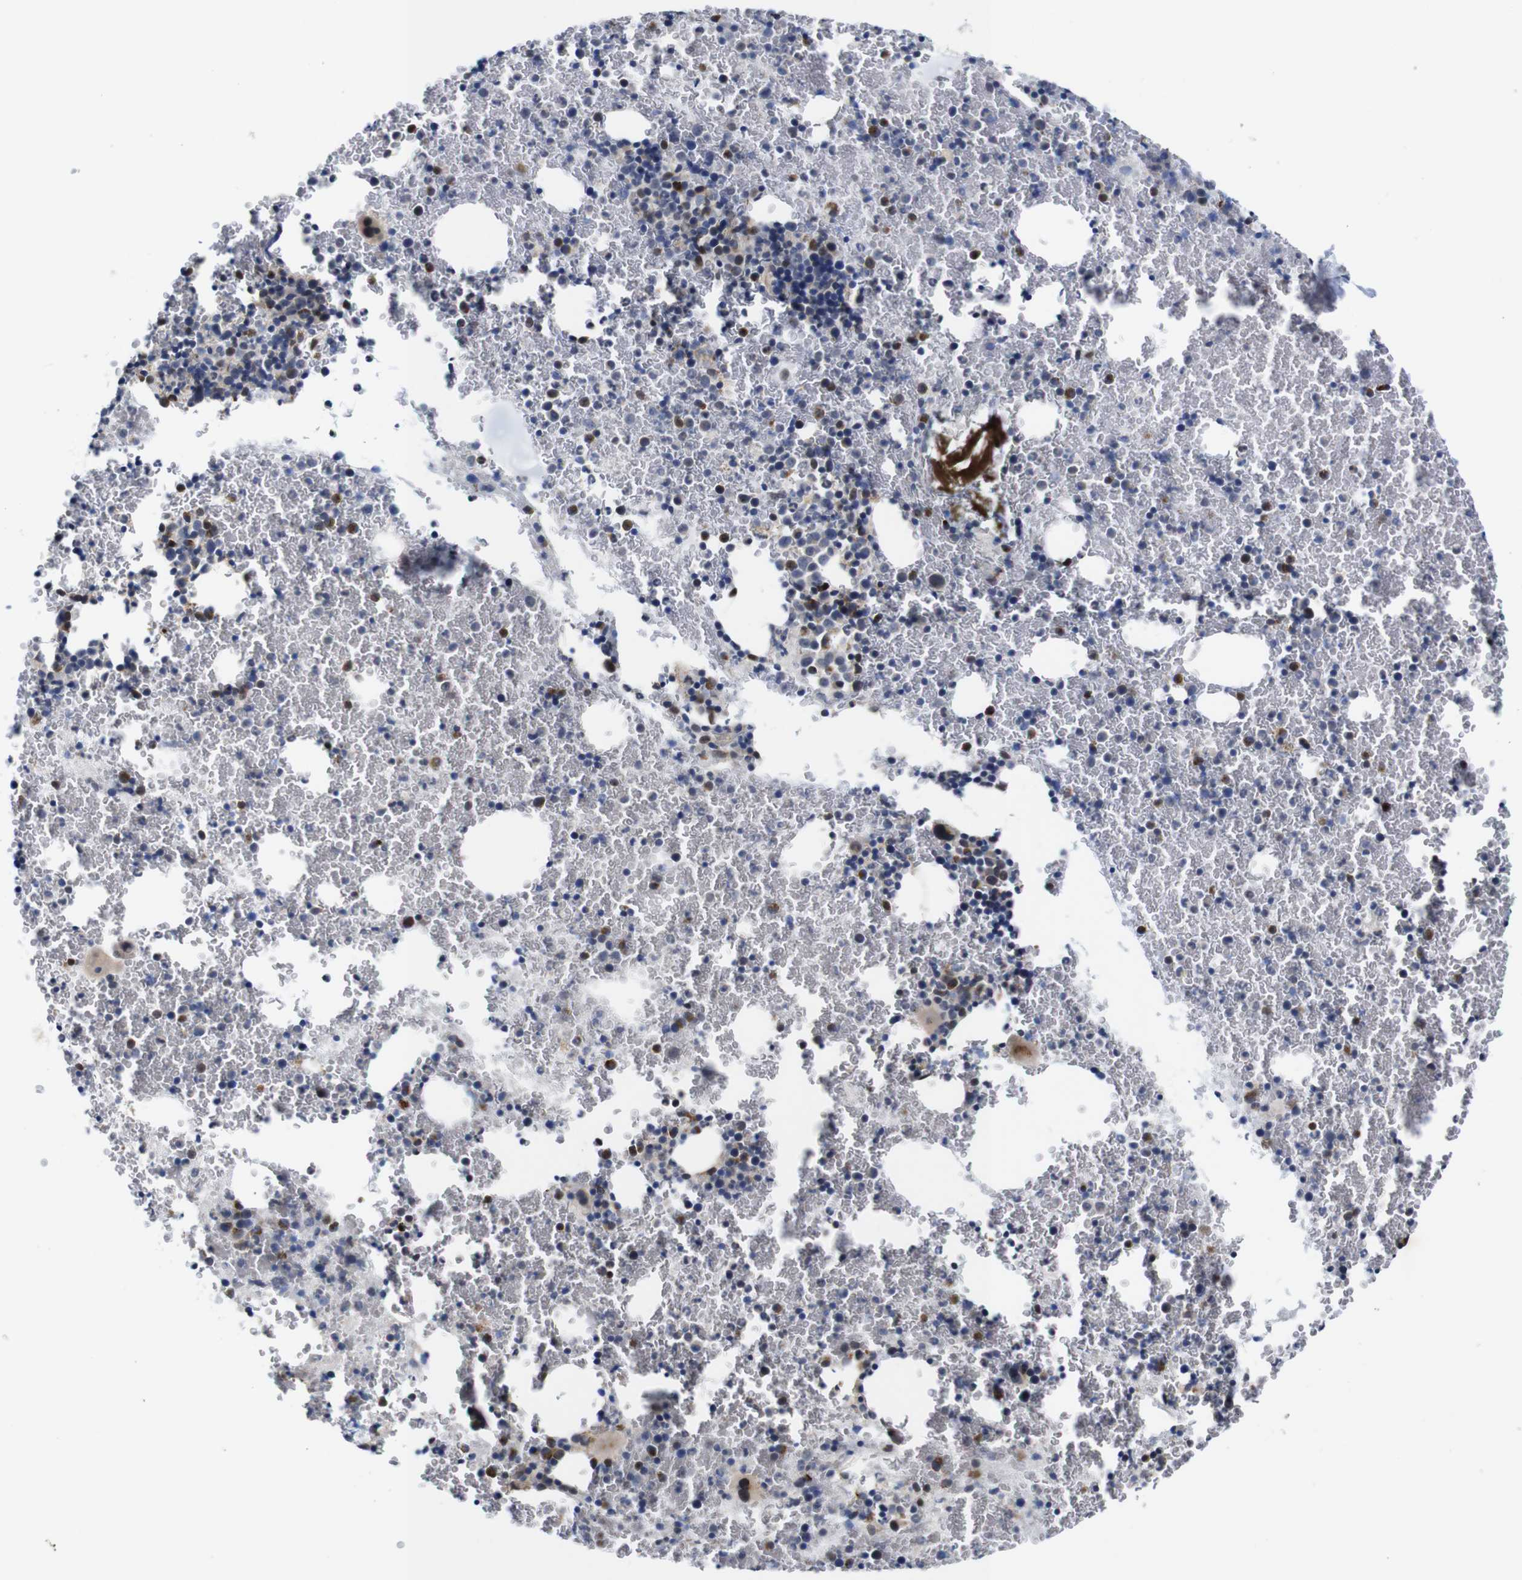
{"staining": {"intensity": "moderate", "quantity": "25%-75%", "location": "cytoplasmic/membranous"}, "tissue": "bone marrow", "cell_type": "Hematopoietic cells", "image_type": "normal", "snomed": [{"axis": "morphology", "description": "Normal tissue, NOS"}, {"axis": "morphology", "description": "Inflammation, NOS"}, {"axis": "topography", "description": "Bone marrow"}], "caption": "Immunohistochemical staining of normal bone marrow shows moderate cytoplasmic/membranous protein positivity in about 25%-75% of hematopoietic cells.", "gene": "FURIN", "patient": {"sex": "female", "age": 17}}